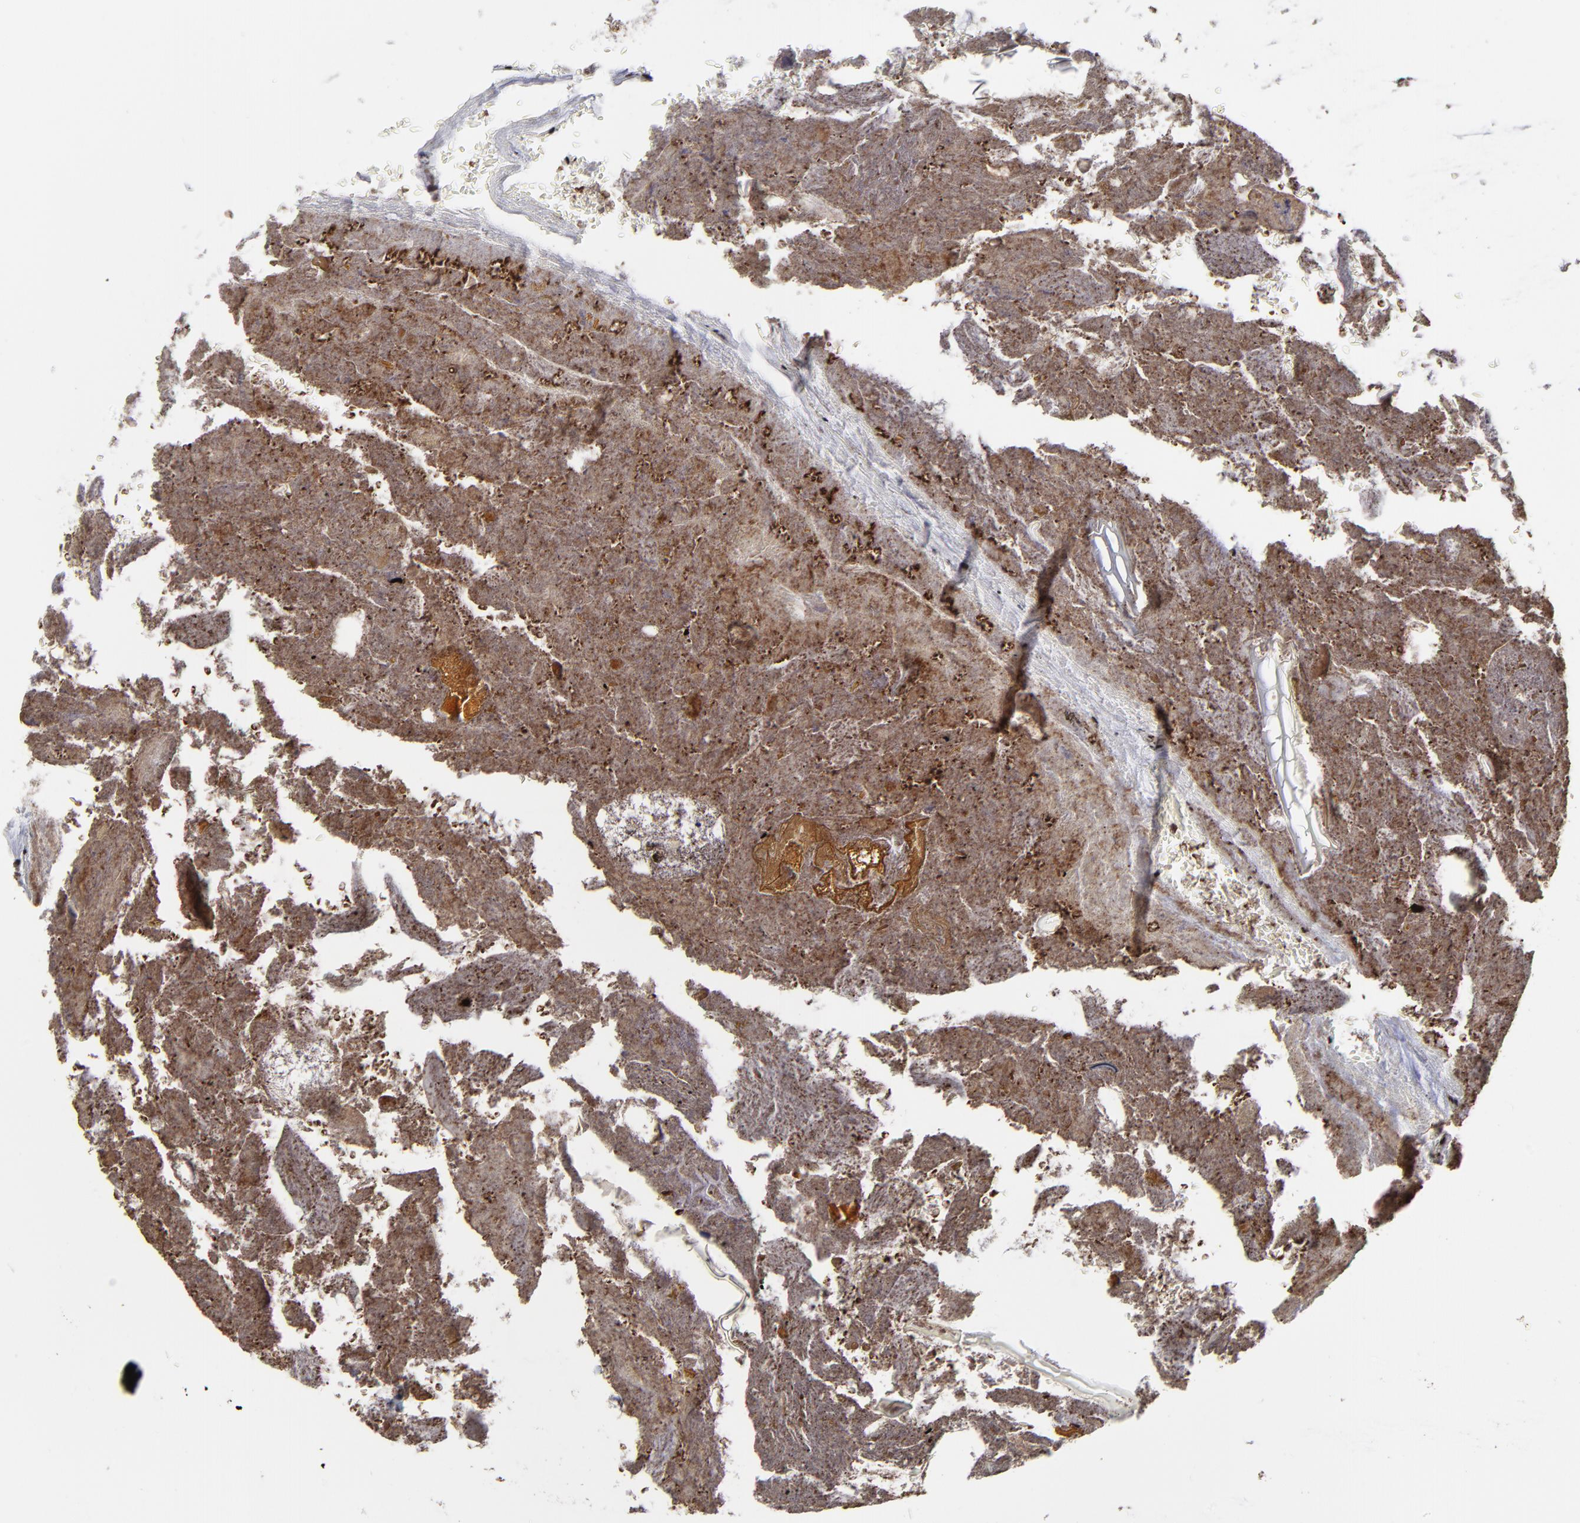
{"staining": {"intensity": "moderate", "quantity": ">75%", "location": "nuclear"}, "tissue": "appendix", "cell_type": "Glandular cells", "image_type": "normal", "snomed": [{"axis": "morphology", "description": "Normal tissue, NOS"}, {"axis": "topography", "description": "Appendix"}], "caption": "Protein staining by immunohistochemistry (IHC) reveals moderate nuclear positivity in about >75% of glandular cells in unremarkable appendix.", "gene": "ZNF777", "patient": {"sex": "female", "age": 10}}